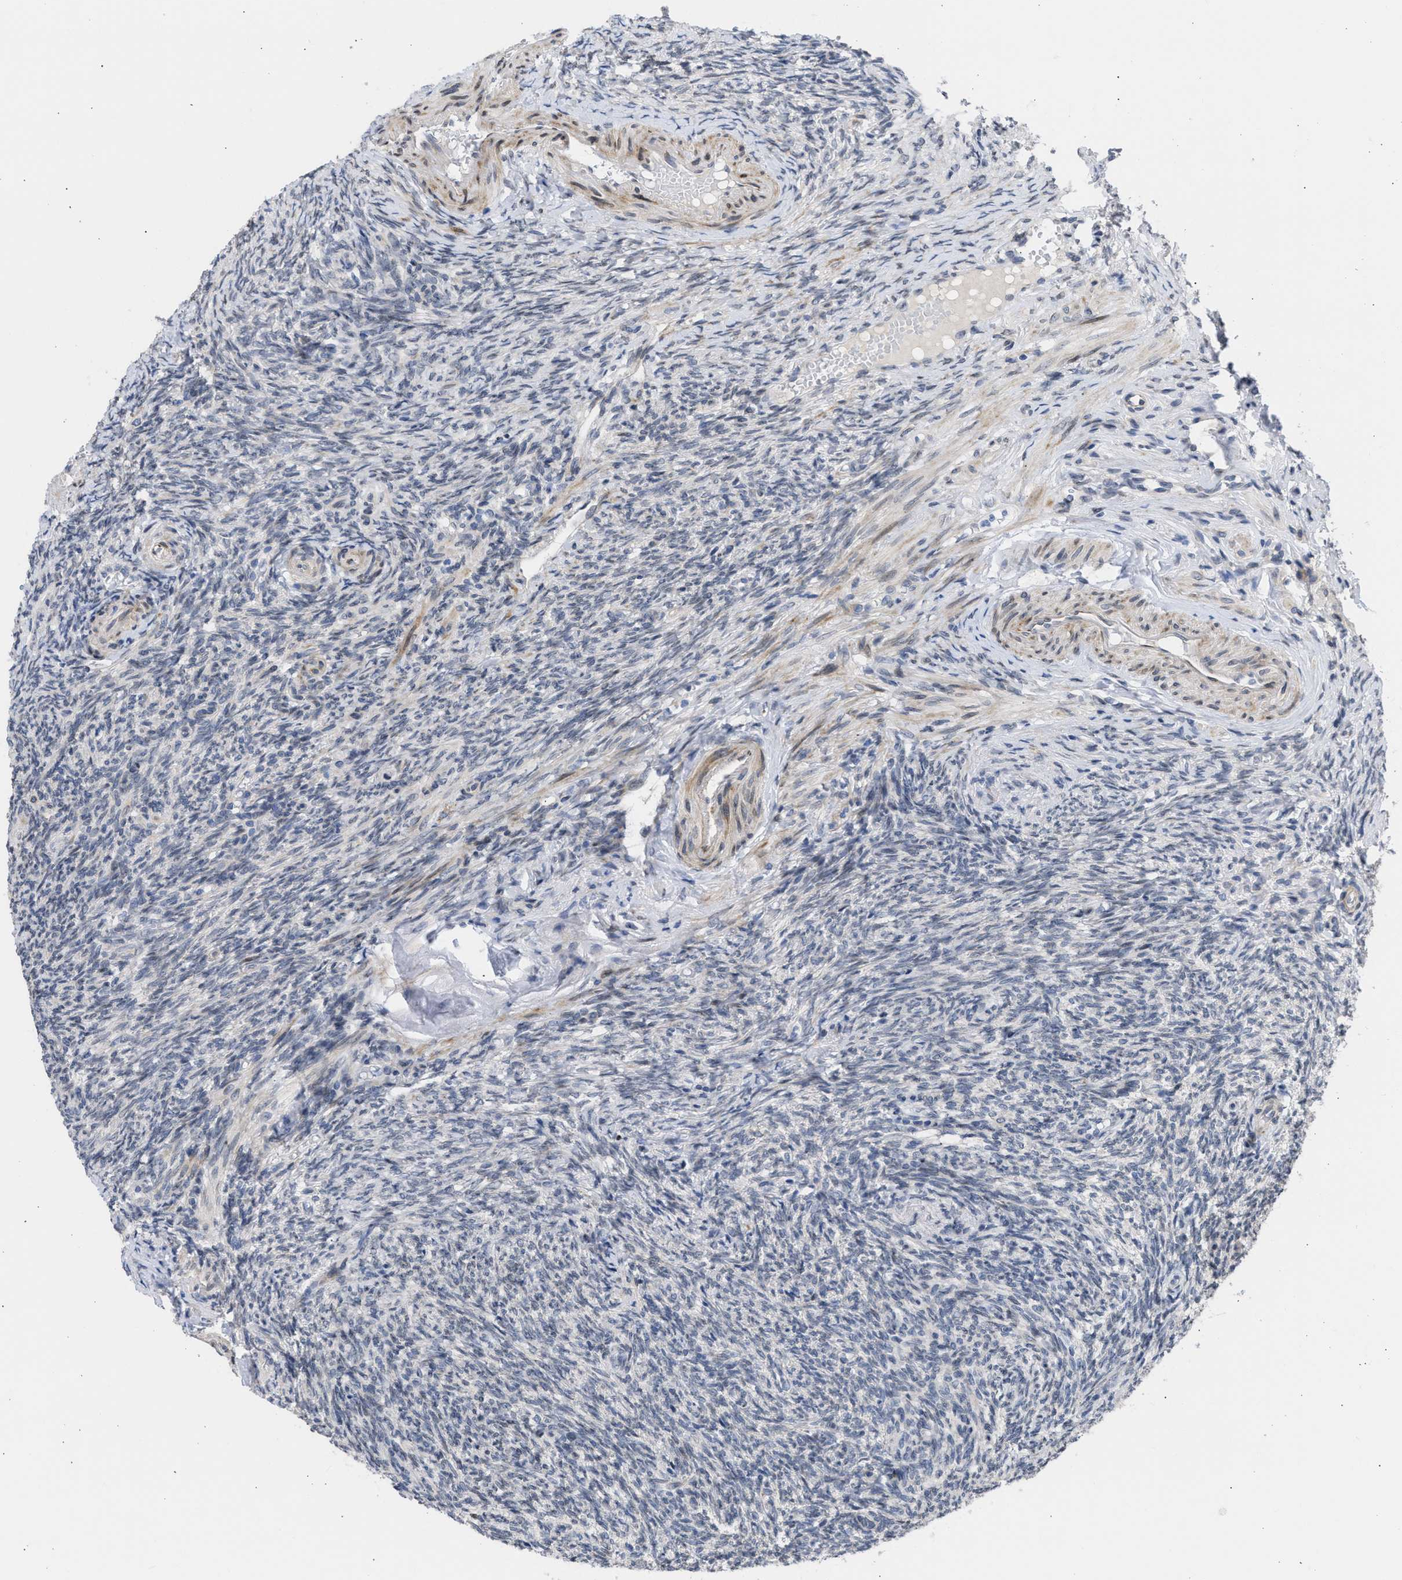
{"staining": {"intensity": "negative", "quantity": "none", "location": "none"}, "tissue": "ovary", "cell_type": "Follicle cells", "image_type": "normal", "snomed": [{"axis": "morphology", "description": "Normal tissue, NOS"}, {"axis": "topography", "description": "Ovary"}], "caption": "The image shows no staining of follicle cells in normal ovary.", "gene": "NUP35", "patient": {"sex": "female", "age": 41}}